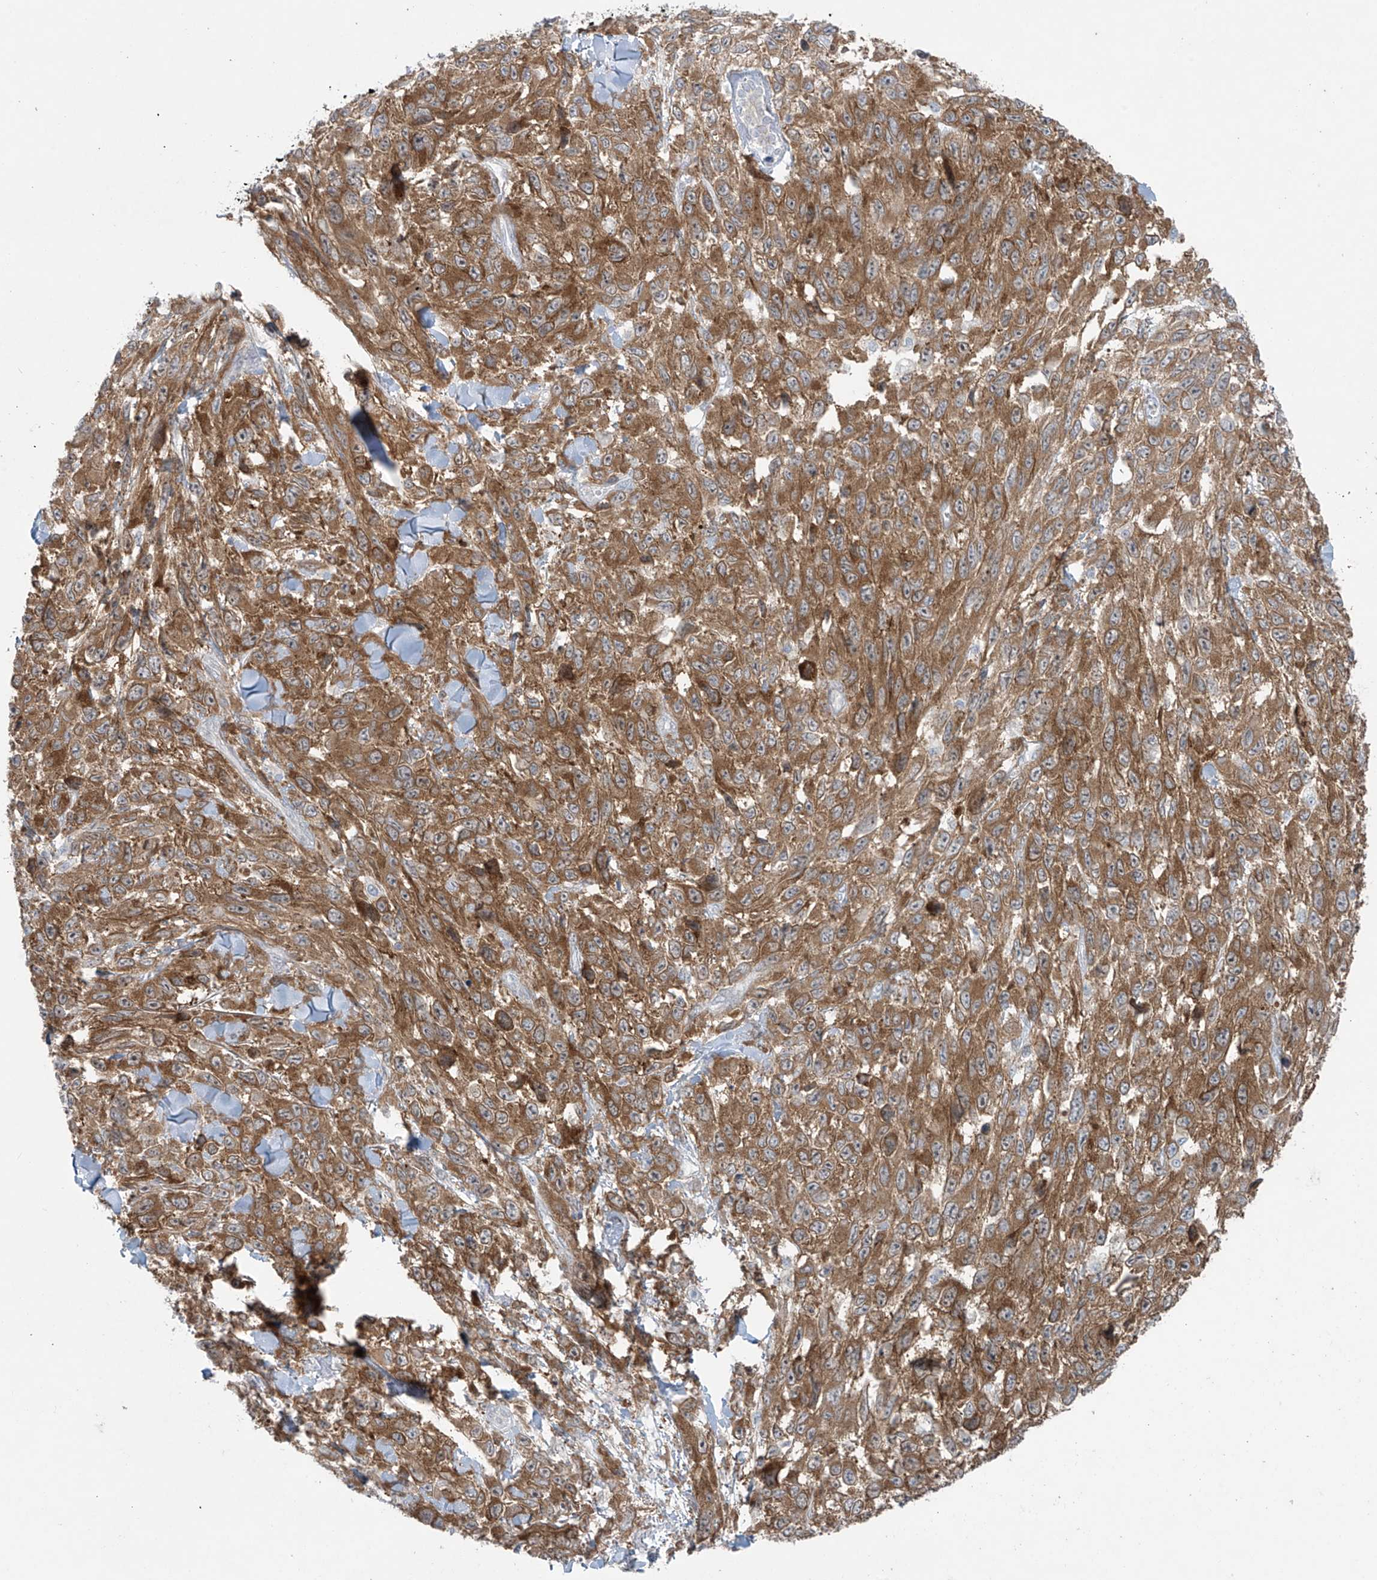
{"staining": {"intensity": "moderate", "quantity": ">75%", "location": "cytoplasmic/membranous"}, "tissue": "melanoma", "cell_type": "Tumor cells", "image_type": "cancer", "snomed": [{"axis": "morphology", "description": "Malignant melanoma, NOS"}, {"axis": "topography", "description": "Skin"}], "caption": "A brown stain highlights moderate cytoplasmic/membranous expression of a protein in malignant melanoma tumor cells.", "gene": "PPAT", "patient": {"sex": "female", "age": 96}}